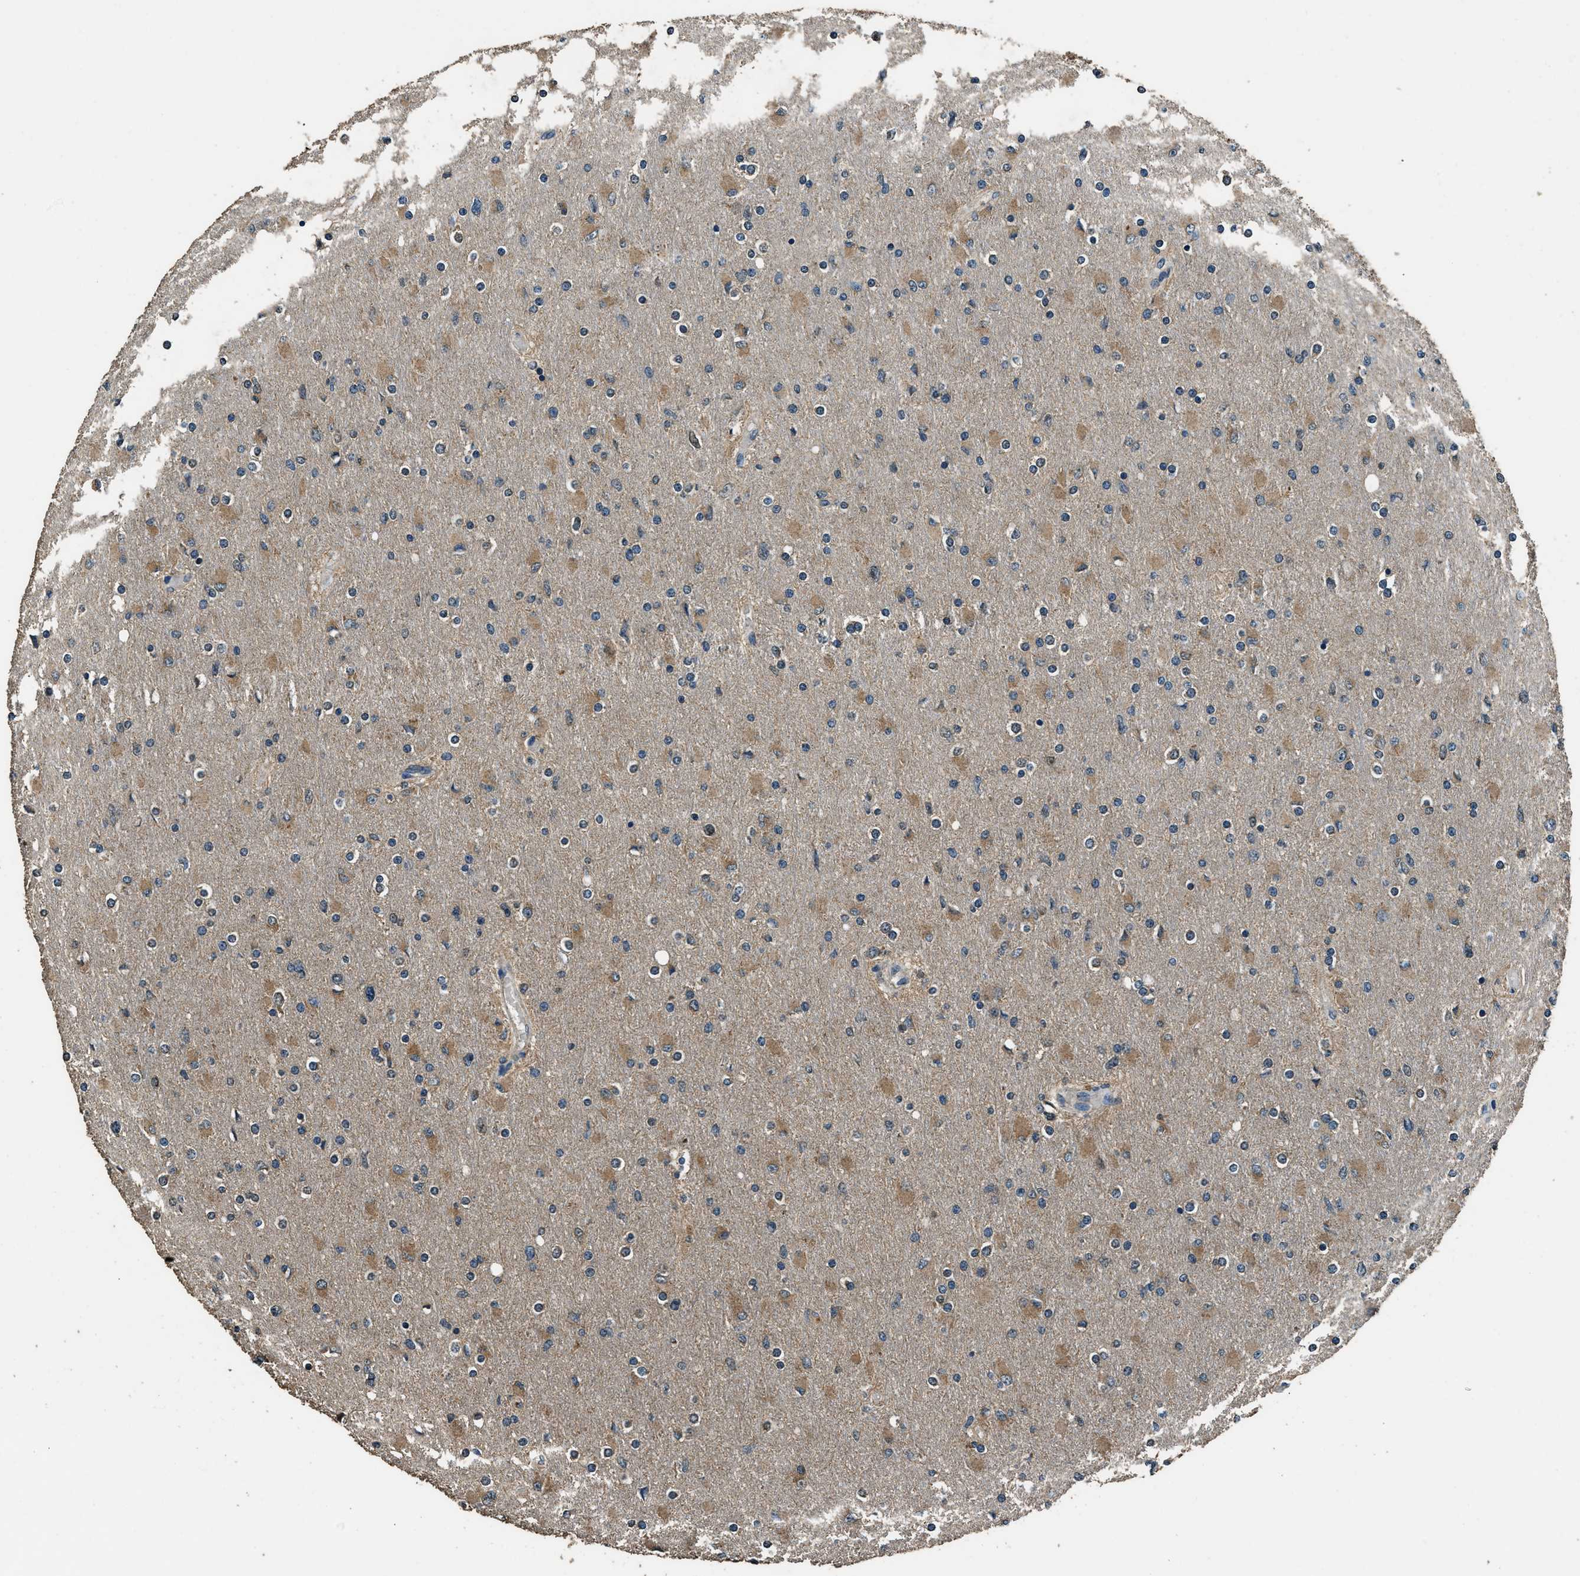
{"staining": {"intensity": "moderate", "quantity": "25%-75%", "location": "cytoplasmic/membranous"}, "tissue": "glioma", "cell_type": "Tumor cells", "image_type": "cancer", "snomed": [{"axis": "morphology", "description": "Glioma, malignant, High grade"}, {"axis": "topography", "description": "Cerebral cortex"}], "caption": "A medium amount of moderate cytoplasmic/membranous staining is seen in approximately 25%-75% of tumor cells in glioma tissue.", "gene": "SALL3", "patient": {"sex": "female", "age": 36}}